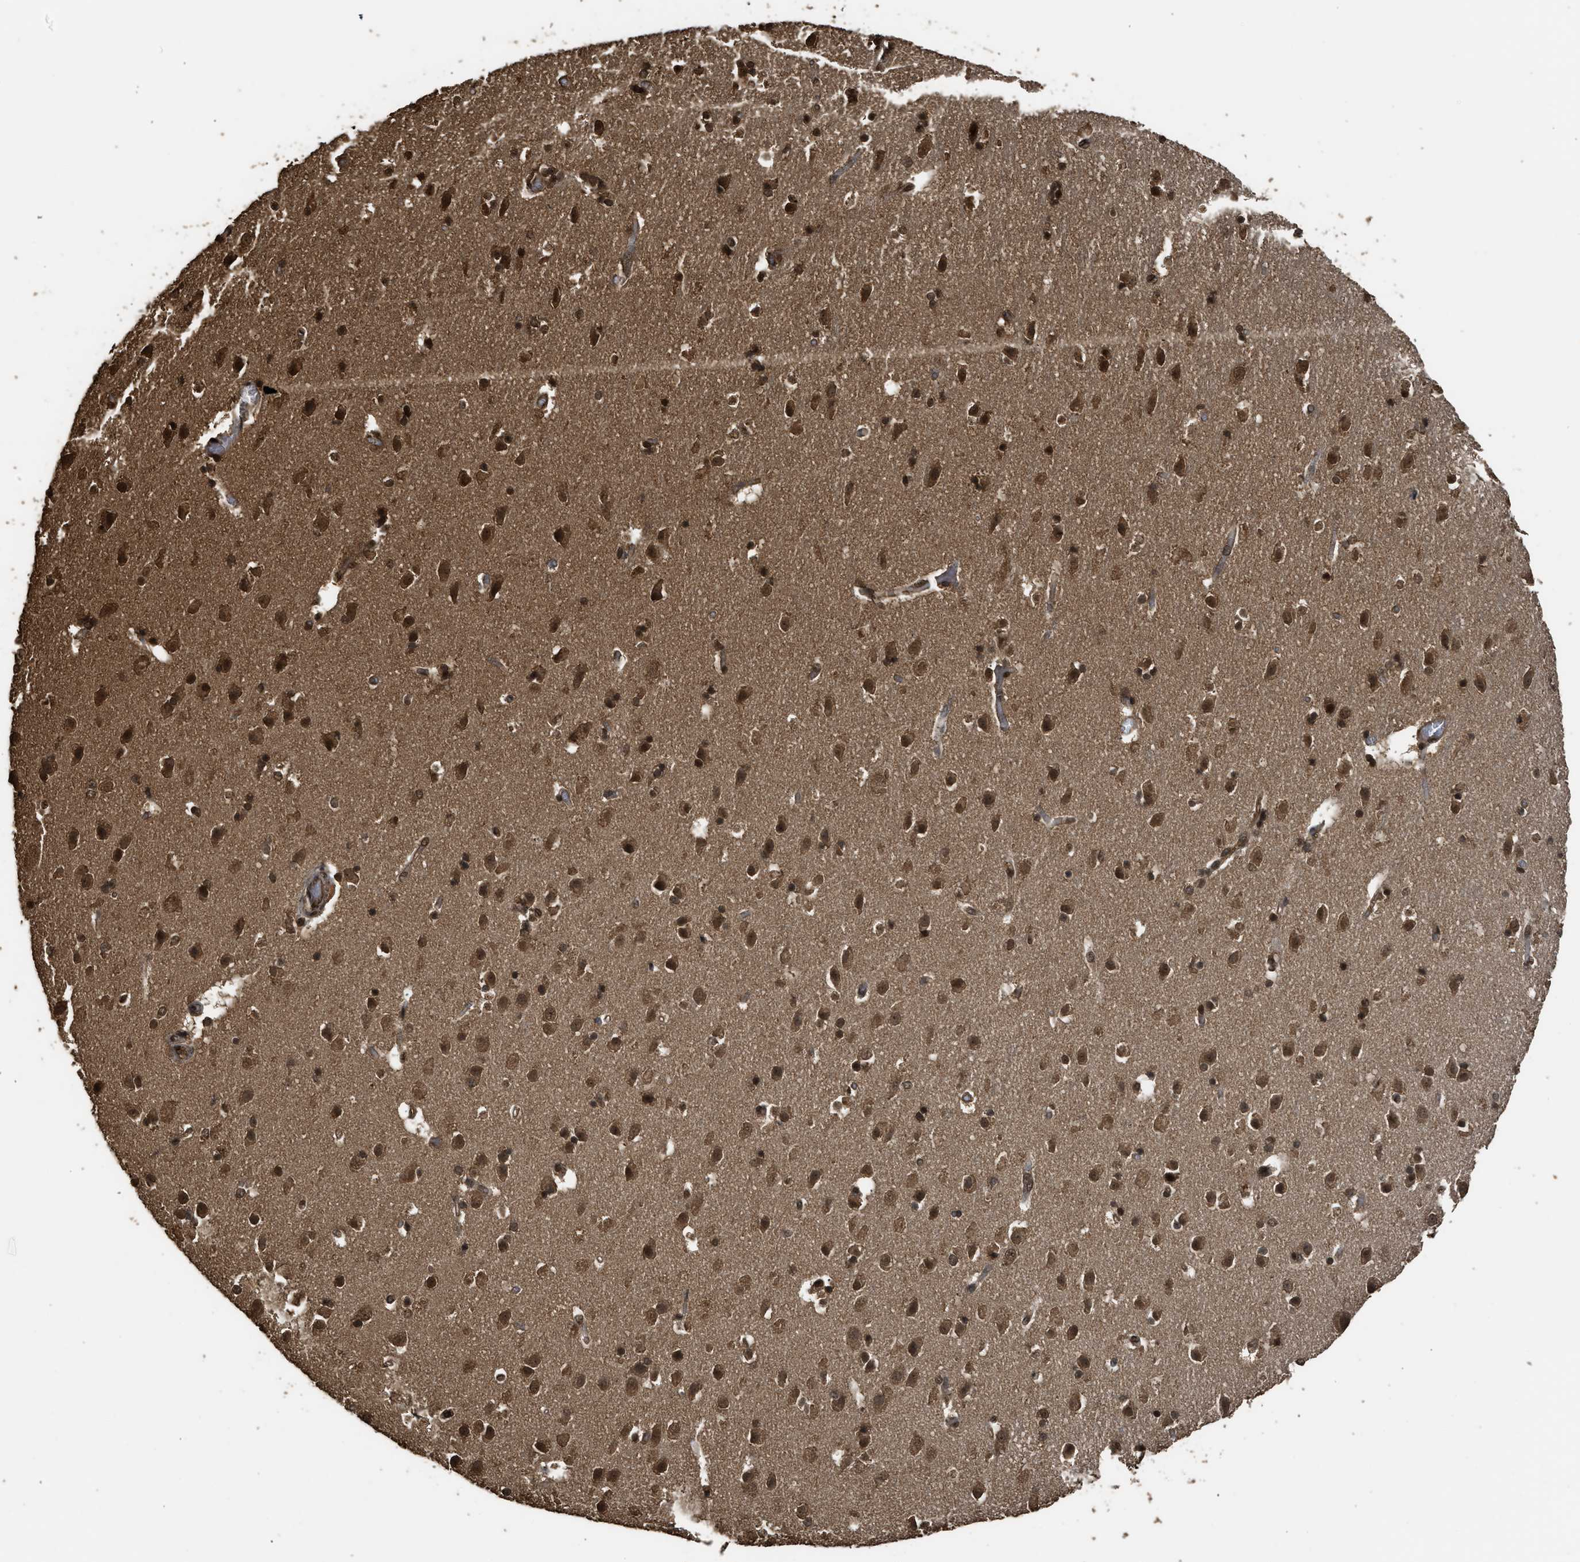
{"staining": {"intensity": "strong", "quantity": ">75%", "location": "nuclear"}, "tissue": "hippocampus", "cell_type": "Glial cells", "image_type": "normal", "snomed": [{"axis": "morphology", "description": "Normal tissue, NOS"}, {"axis": "topography", "description": "Hippocampus"}], "caption": "DAB (3,3'-diaminobenzidine) immunohistochemical staining of normal human hippocampus shows strong nuclear protein positivity in approximately >75% of glial cells.", "gene": "MYBL2", "patient": {"sex": "male", "age": 45}}